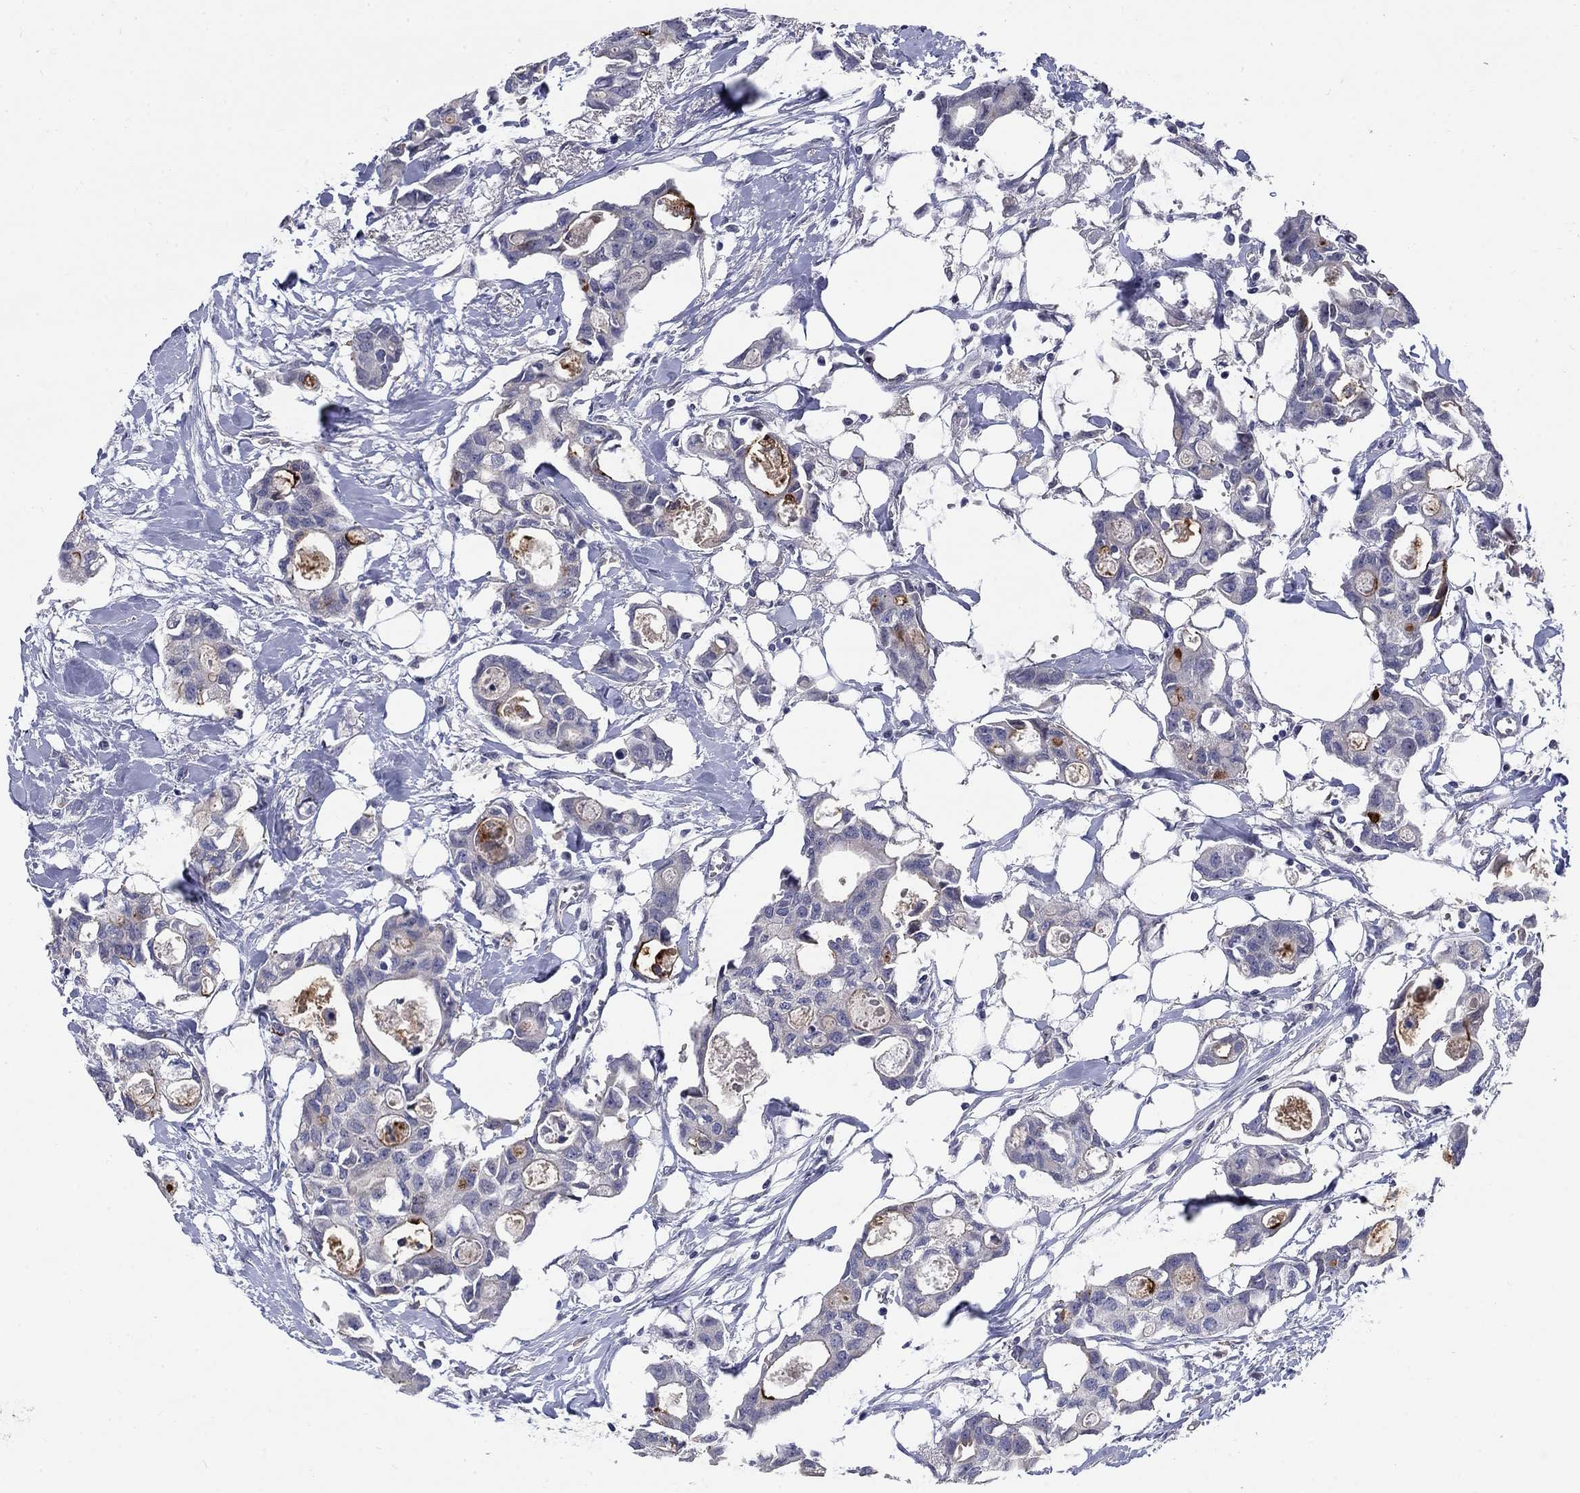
{"staining": {"intensity": "strong", "quantity": "<25%", "location": "cytoplasmic/membranous"}, "tissue": "breast cancer", "cell_type": "Tumor cells", "image_type": "cancer", "snomed": [{"axis": "morphology", "description": "Duct carcinoma"}, {"axis": "topography", "description": "Breast"}], "caption": "Protein staining of breast infiltrating ductal carcinoma tissue exhibits strong cytoplasmic/membranous positivity in about <25% of tumor cells. (Brightfield microscopy of DAB IHC at high magnification).", "gene": "SLC1A1", "patient": {"sex": "female", "age": 83}}